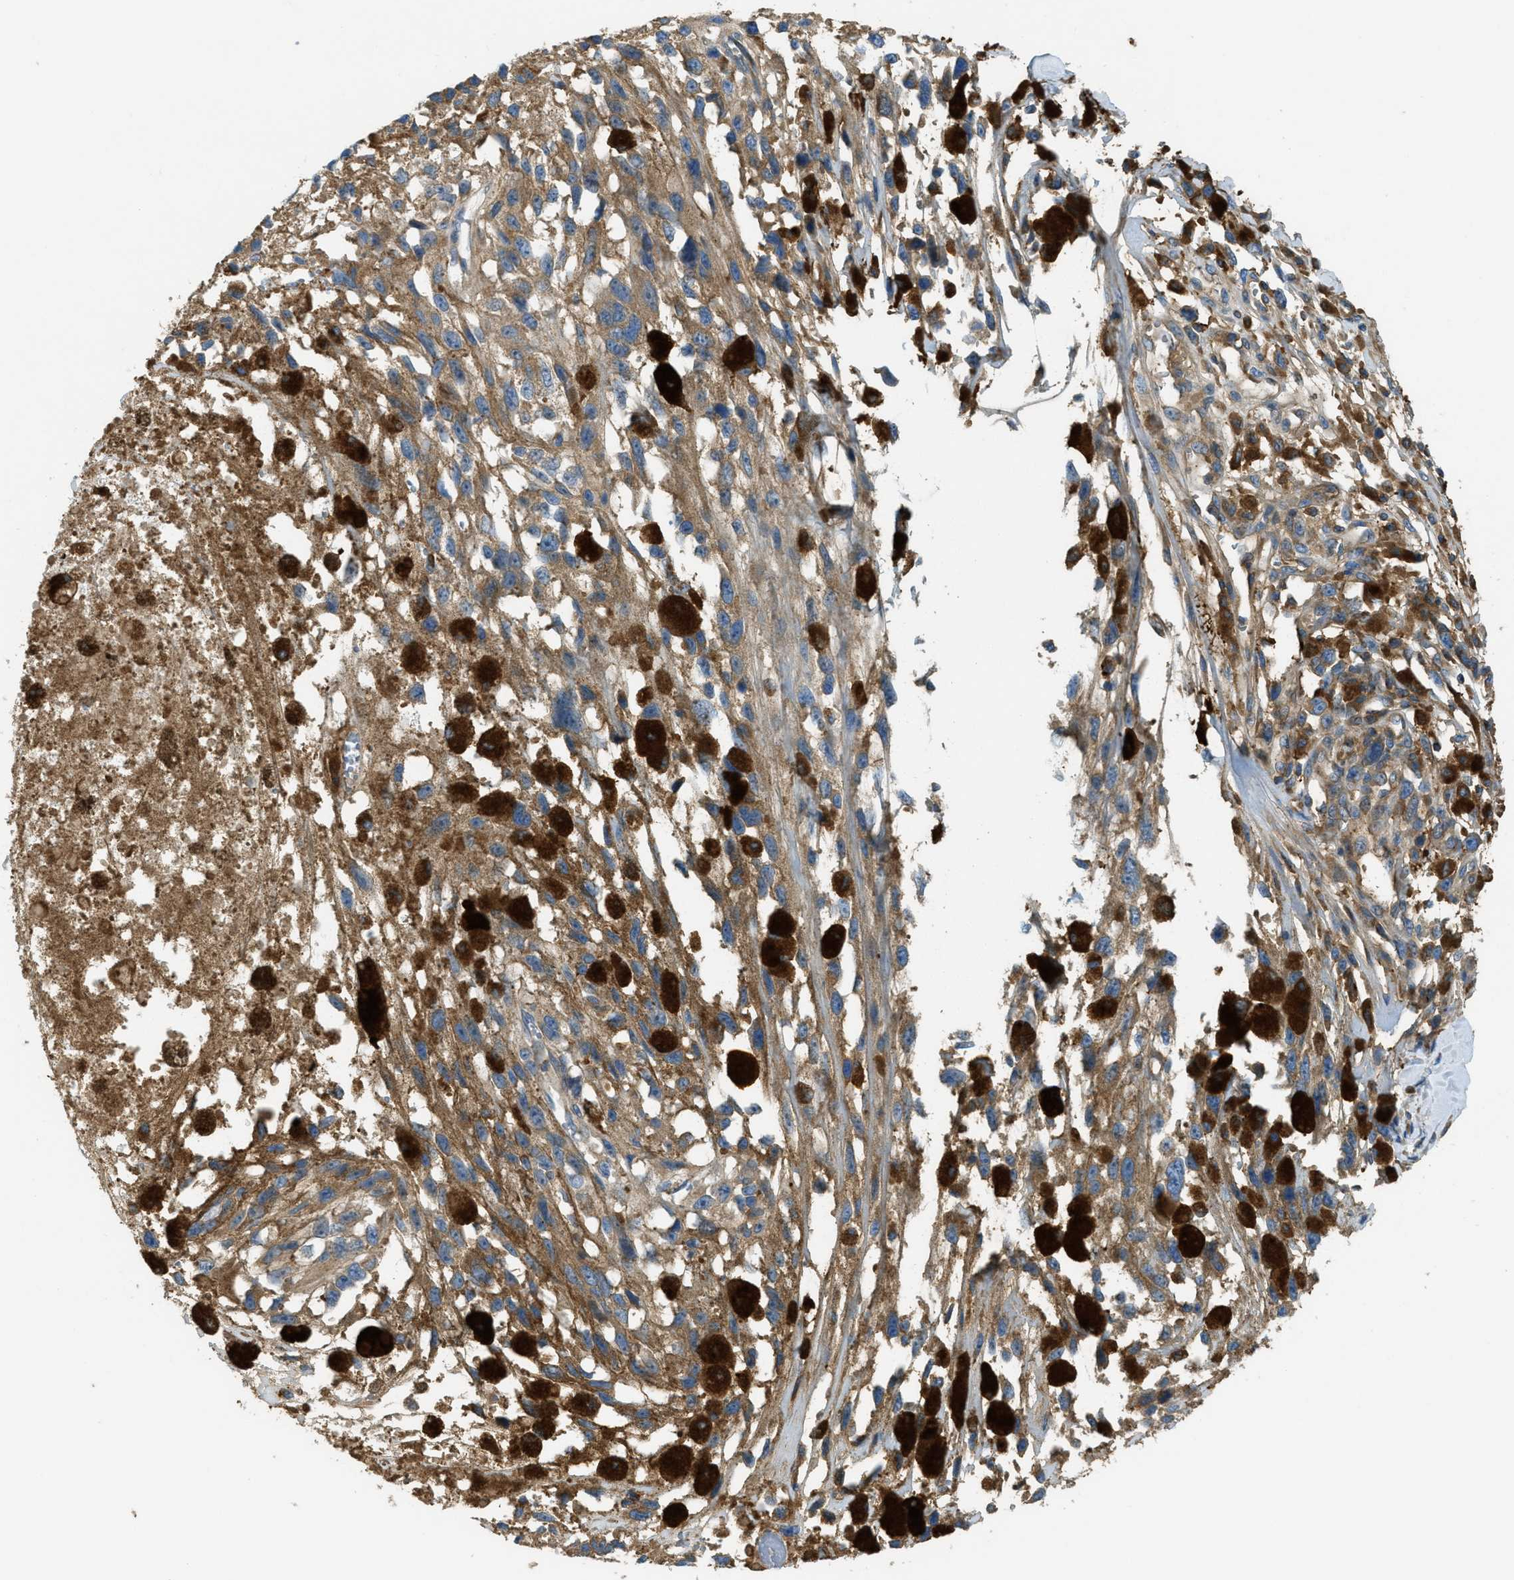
{"staining": {"intensity": "weak", "quantity": ">75%", "location": "cytoplasmic/membranous"}, "tissue": "melanoma", "cell_type": "Tumor cells", "image_type": "cancer", "snomed": [{"axis": "morphology", "description": "Malignant melanoma, Metastatic site"}, {"axis": "topography", "description": "Lymph node"}], "caption": "Human malignant melanoma (metastatic site) stained for a protein (brown) reveals weak cytoplasmic/membranous positive positivity in approximately >75% of tumor cells.", "gene": "RFFL", "patient": {"sex": "male", "age": 59}}